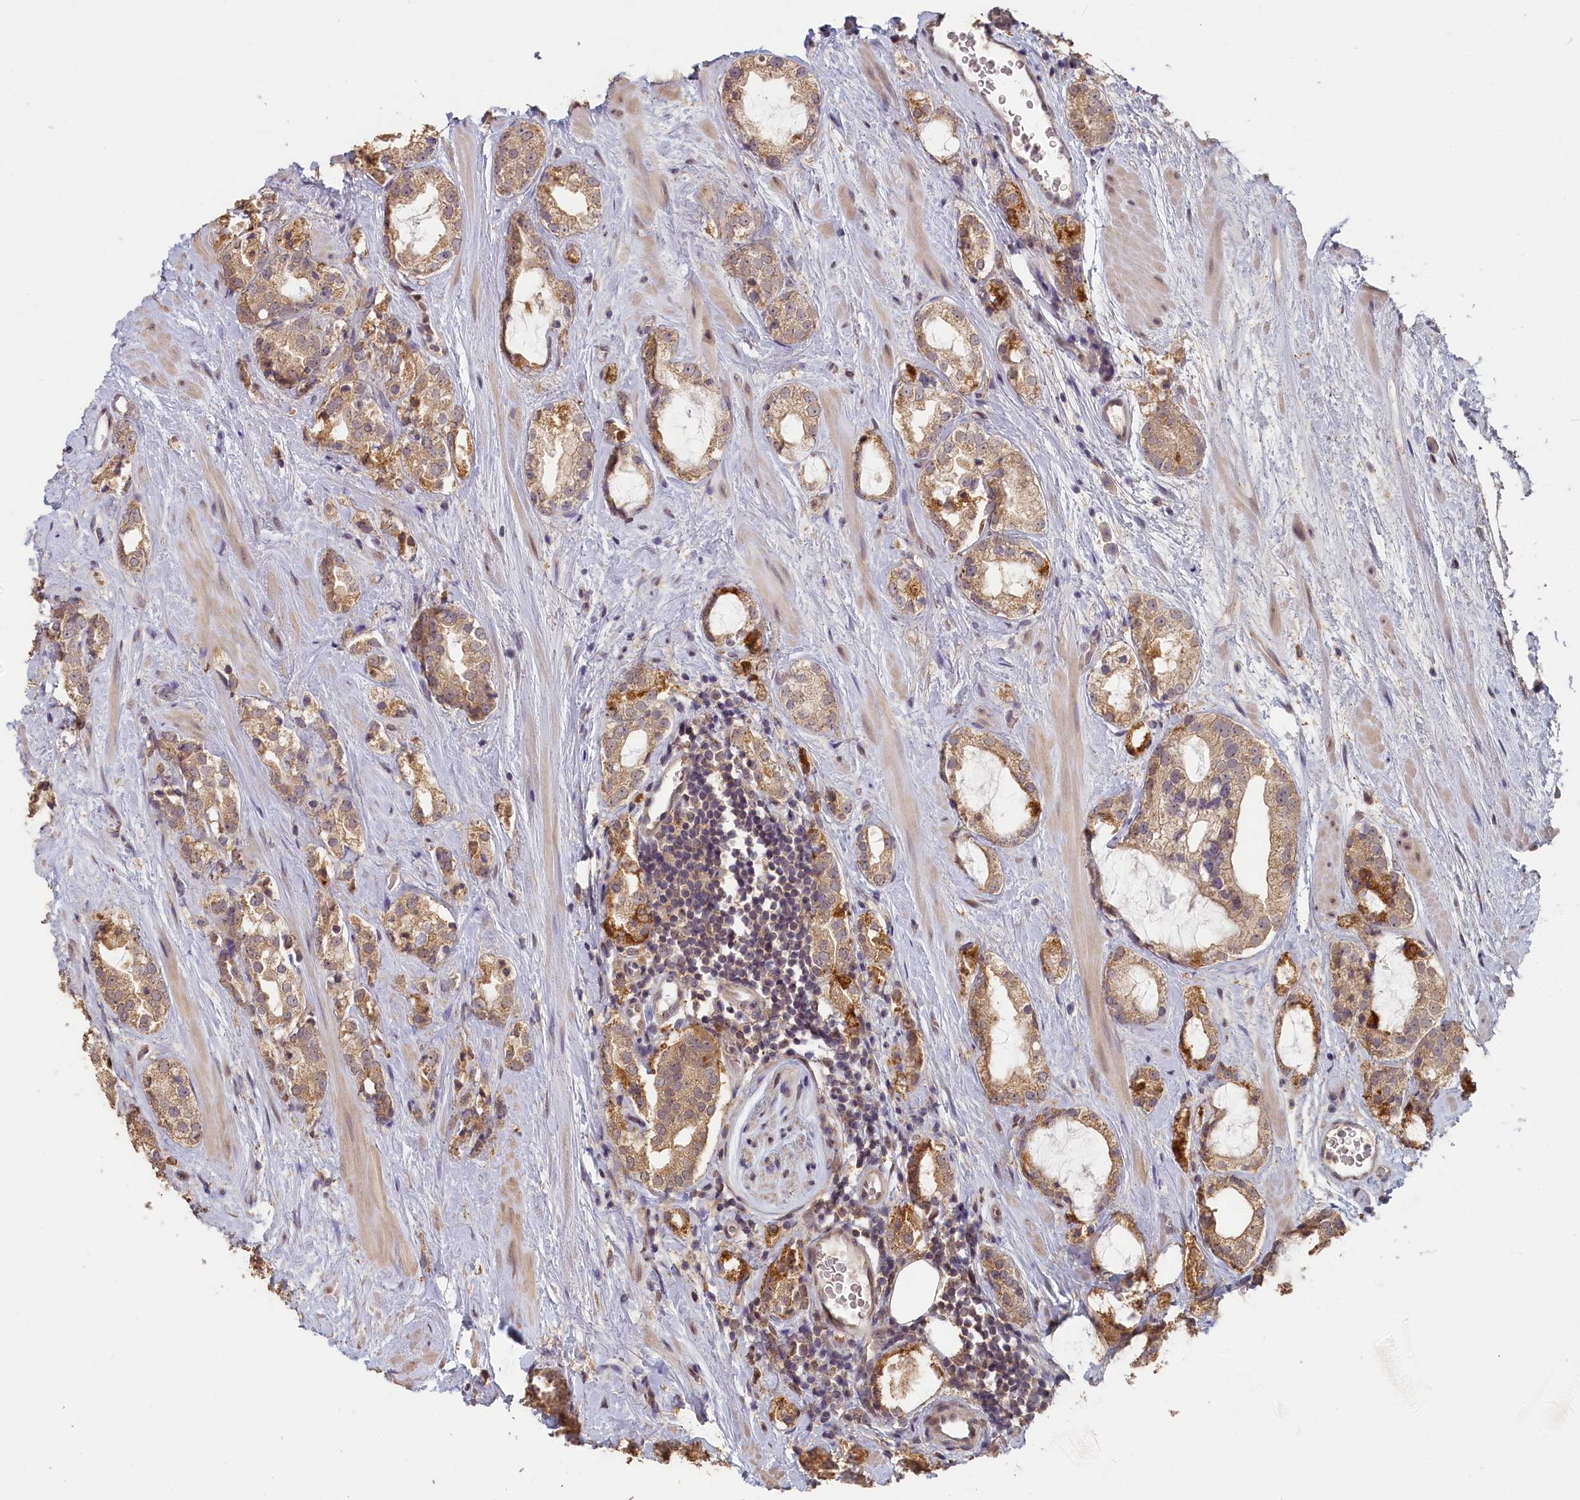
{"staining": {"intensity": "moderate", "quantity": "25%-75%", "location": "cytoplasmic/membranous"}, "tissue": "prostate cancer", "cell_type": "Tumor cells", "image_type": "cancer", "snomed": [{"axis": "morphology", "description": "Adenocarcinoma, High grade"}, {"axis": "topography", "description": "Prostate"}], "caption": "Adenocarcinoma (high-grade) (prostate) stained with immunohistochemistry (IHC) exhibits moderate cytoplasmic/membranous expression in approximately 25%-75% of tumor cells. The staining was performed using DAB (3,3'-diaminobenzidine) to visualize the protein expression in brown, while the nuclei were stained in blue with hematoxylin (Magnification: 20x).", "gene": "STX16", "patient": {"sex": "male", "age": 64}}